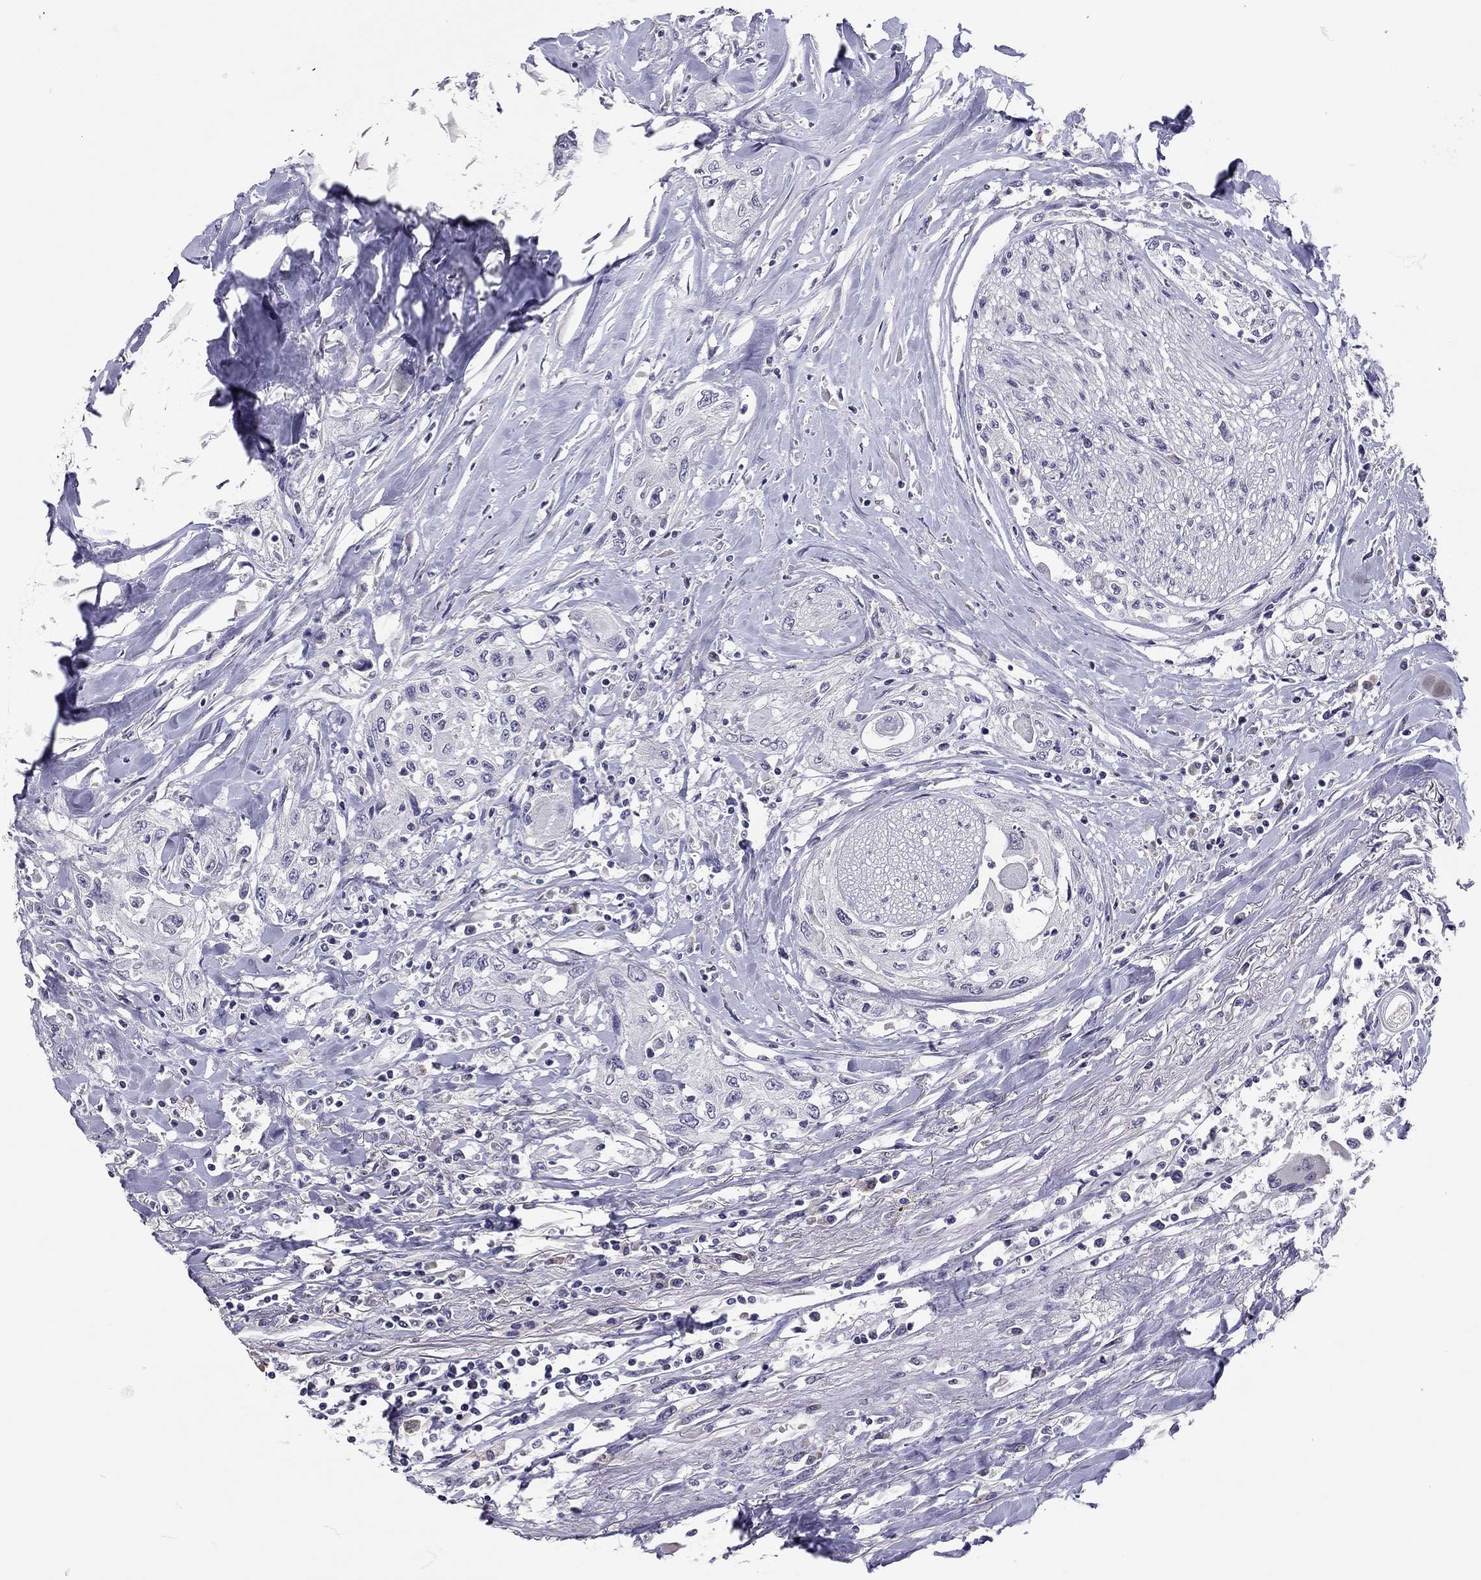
{"staining": {"intensity": "negative", "quantity": "none", "location": "none"}, "tissue": "head and neck cancer", "cell_type": "Tumor cells", "image_type": "cancer", "snomed": [{"axis": "morphology", "description": "Normal tissue, NOS"}, {"axis": "morphology", "description": "Squamous cell carcinoma, NOS"}, {"axis": "topography", "description": "Oral tissue"}, {"axis": "topography", "description": "Peripheral nerve tissue"}, {"axis": "topography", "description": "Head-Neck"}], "caption": "Immunohistochemistry image of neoplastic tissue: human head and neck cancer stained with DAB exhibits no significant protein expression in tumor cells.", "gene": "SCARB1", "patient": {"sex": "female", "age": 59}}